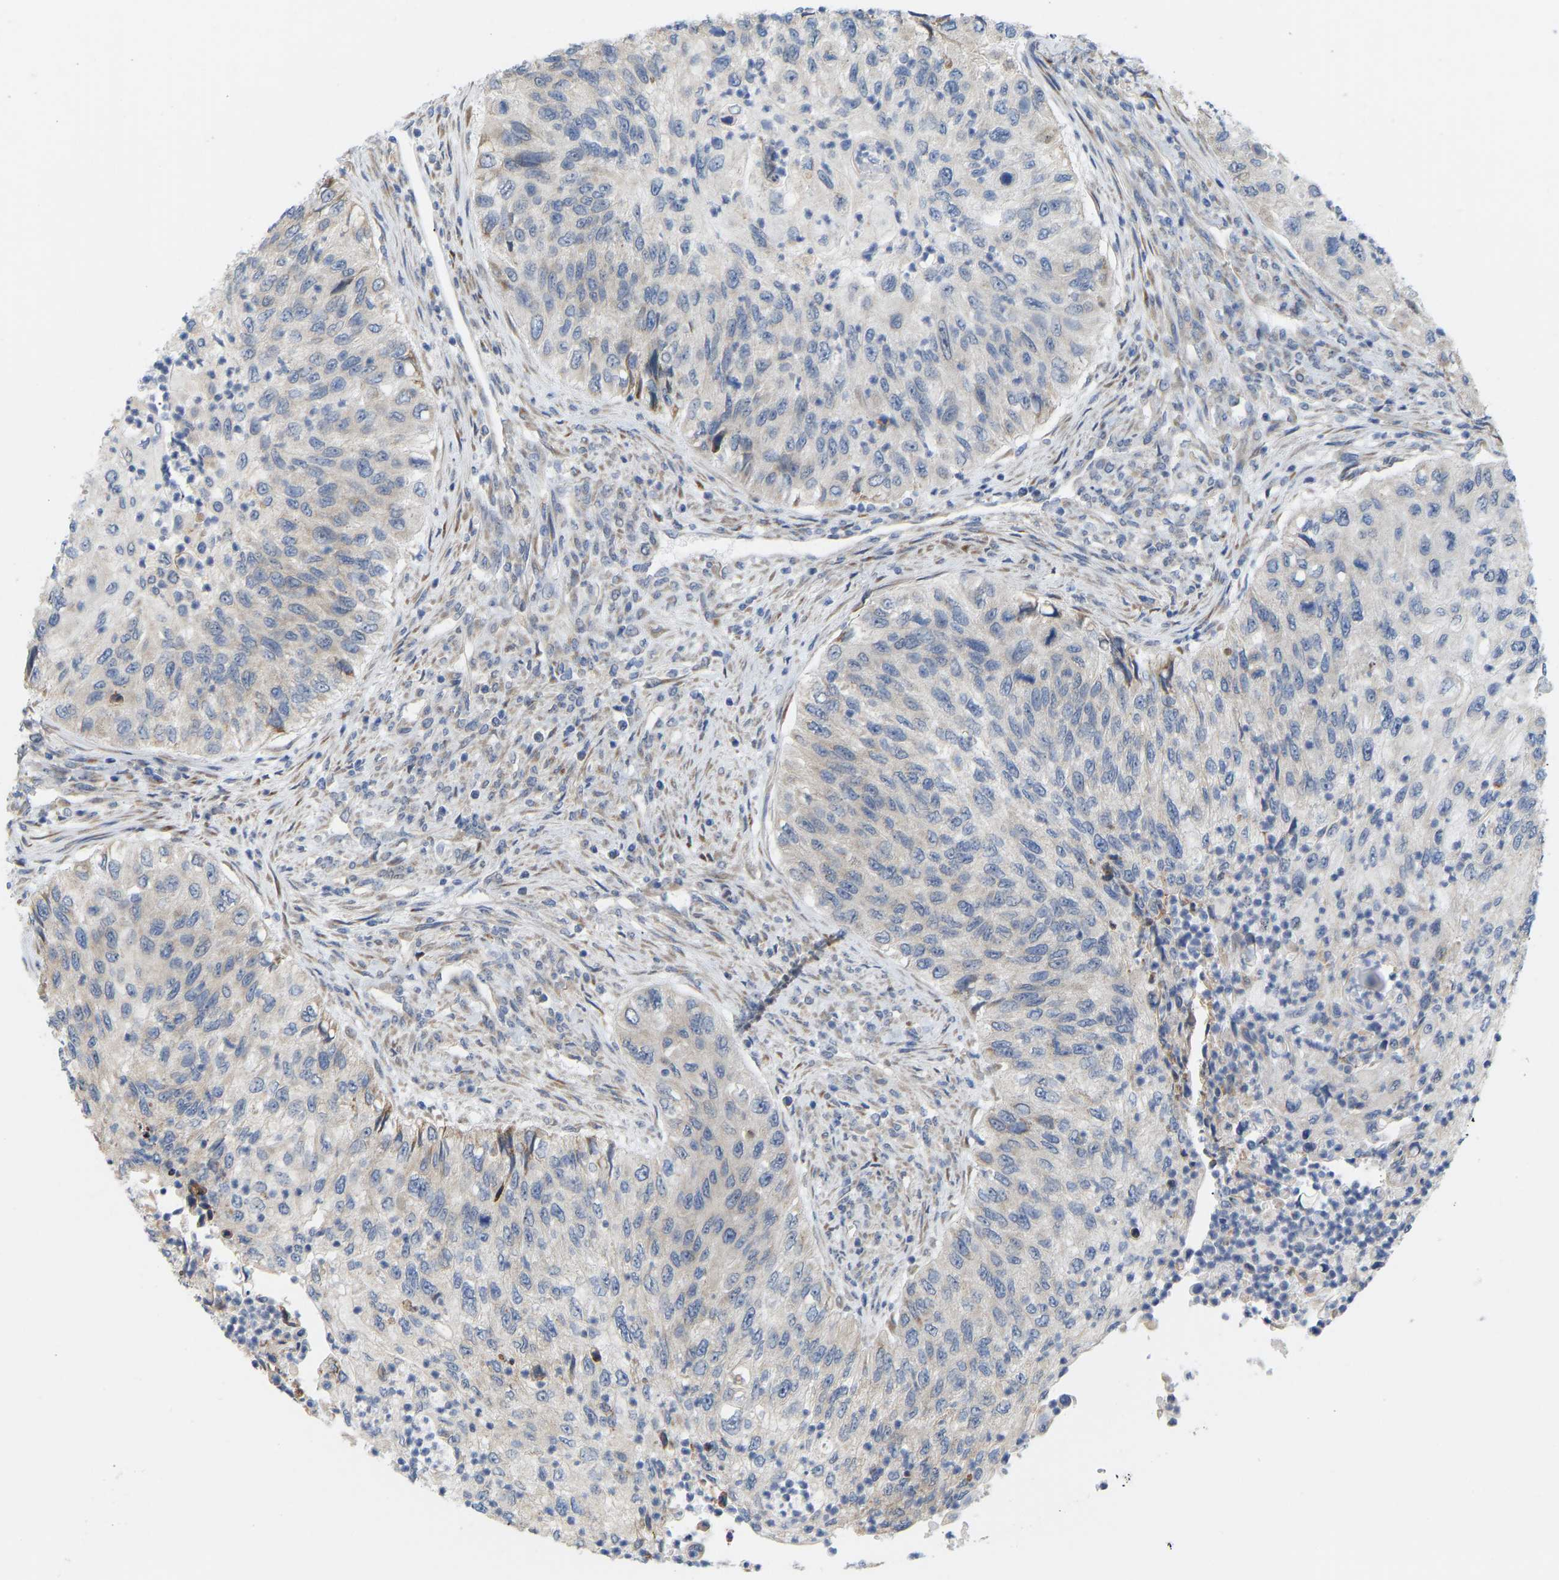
{"staining": {"intensity": "moderate", "quantity": "<25%", "location": "cytoplasmic/membranous"}, "tissue": "urothelial cancer", "cell_type": "Tumor cells", "image_type": "cancer", "snomed": [{"axis": "morphology", "description": "Urothelial carcinoma, High grade"}, {"axis": "topography", "description": "Urinary bladder"}], "caption": "The image reveals staining of urothelial cancer, revealing moderate cytoplasmic/membranous protein expression (brown color) within tumor cells.", "gene": "BEND3", "patient": {"sex": "female", "age": 60}}